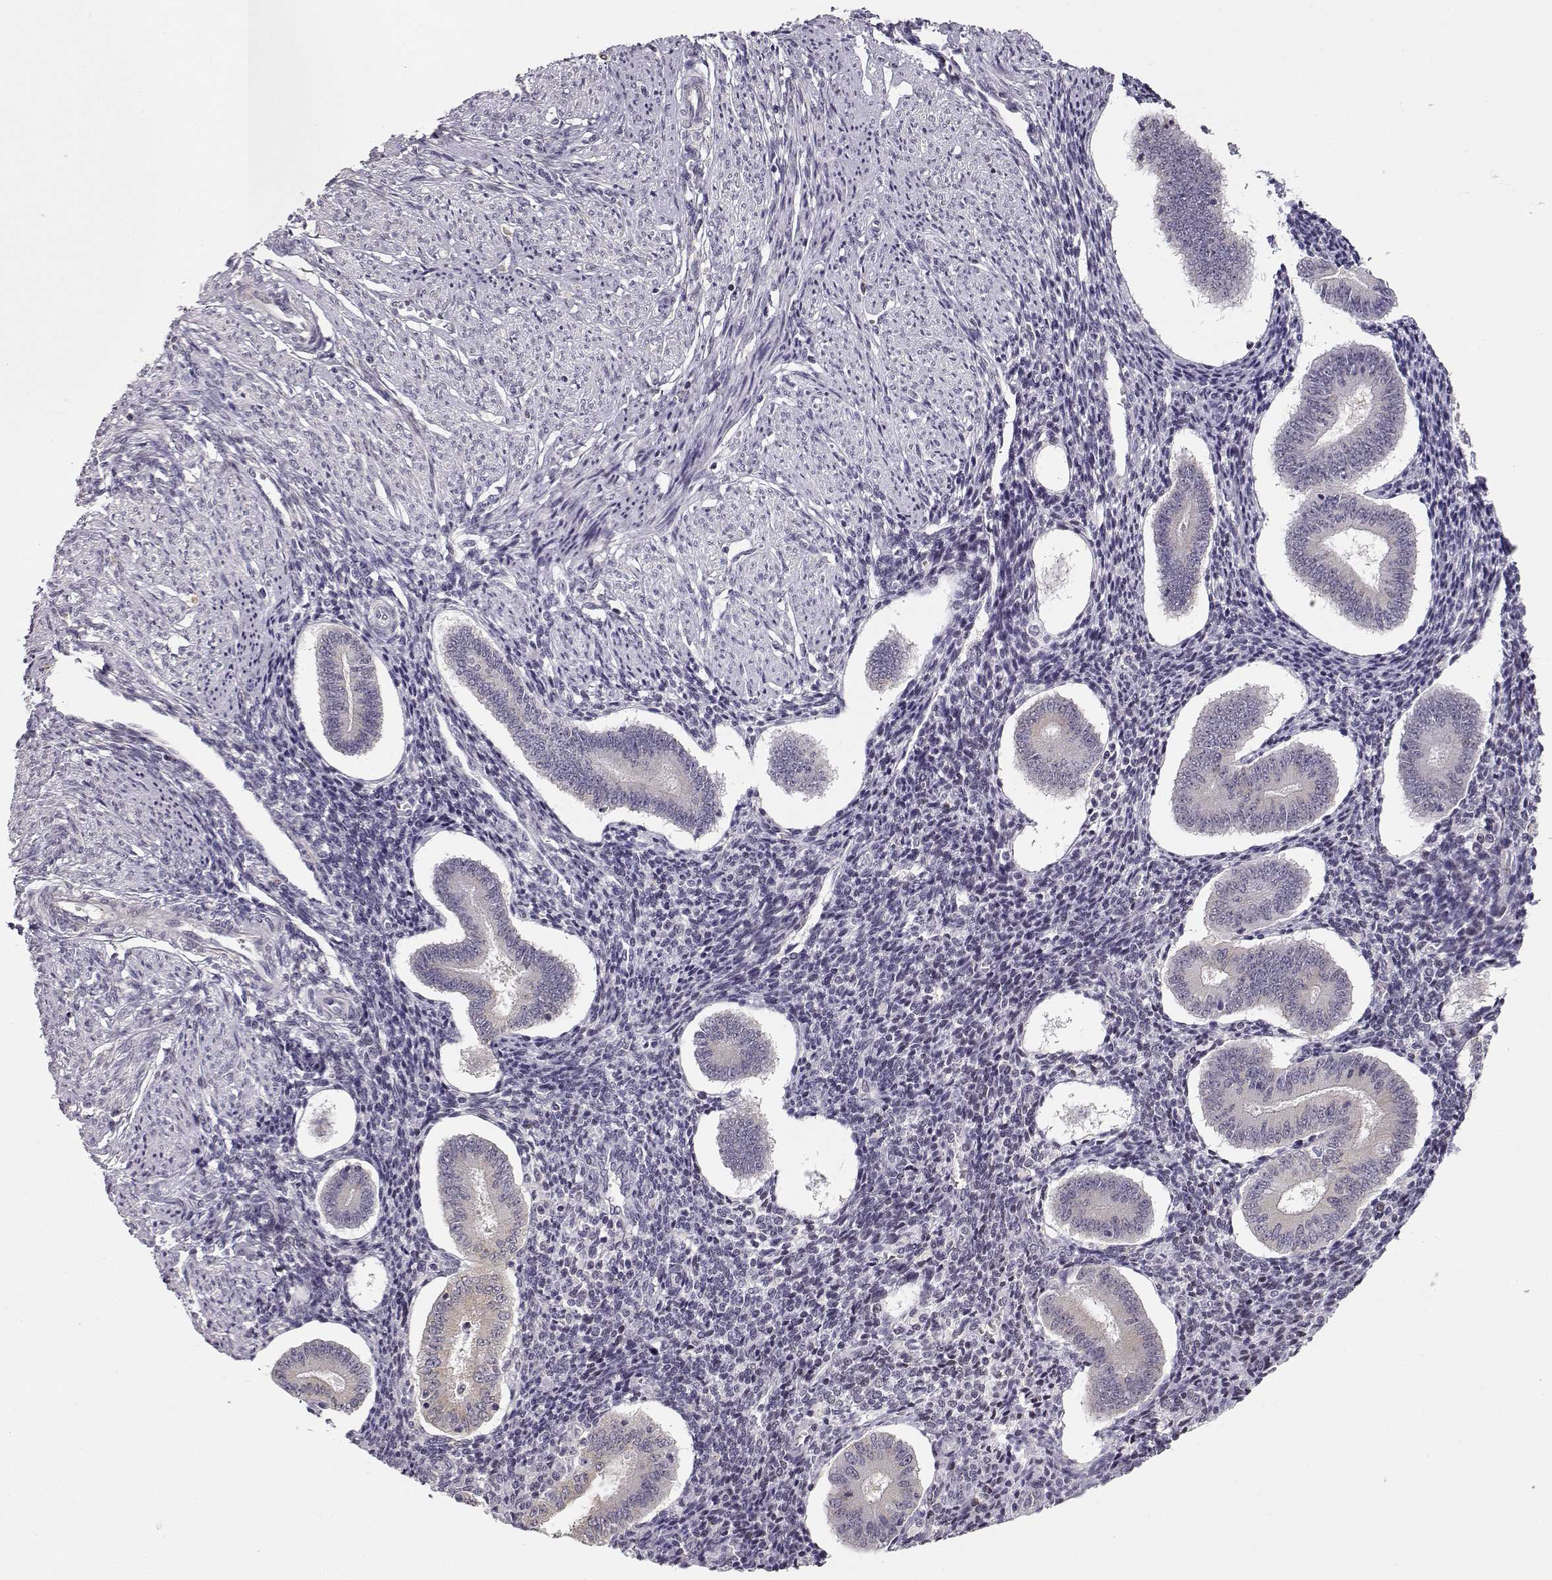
{"staining": {"intensity": "negative", "quantity": "none", "location": "none"}, "tissue": "endometrium", "cell_type": "Cells in endometrial stroma", "image_type": "normal", "snomed": [{"axis": "morphology", "description": "Normal tissue, NOS"}, {"axis": "topography", "description": "Endometrium"}], "caption": "Immunohistochemistry (IHC) of benign endometrium exhibits no expression in cells in endometrial stroma.", "gene": "TEPP", "patient": {"sex": "female", "age": 40}}